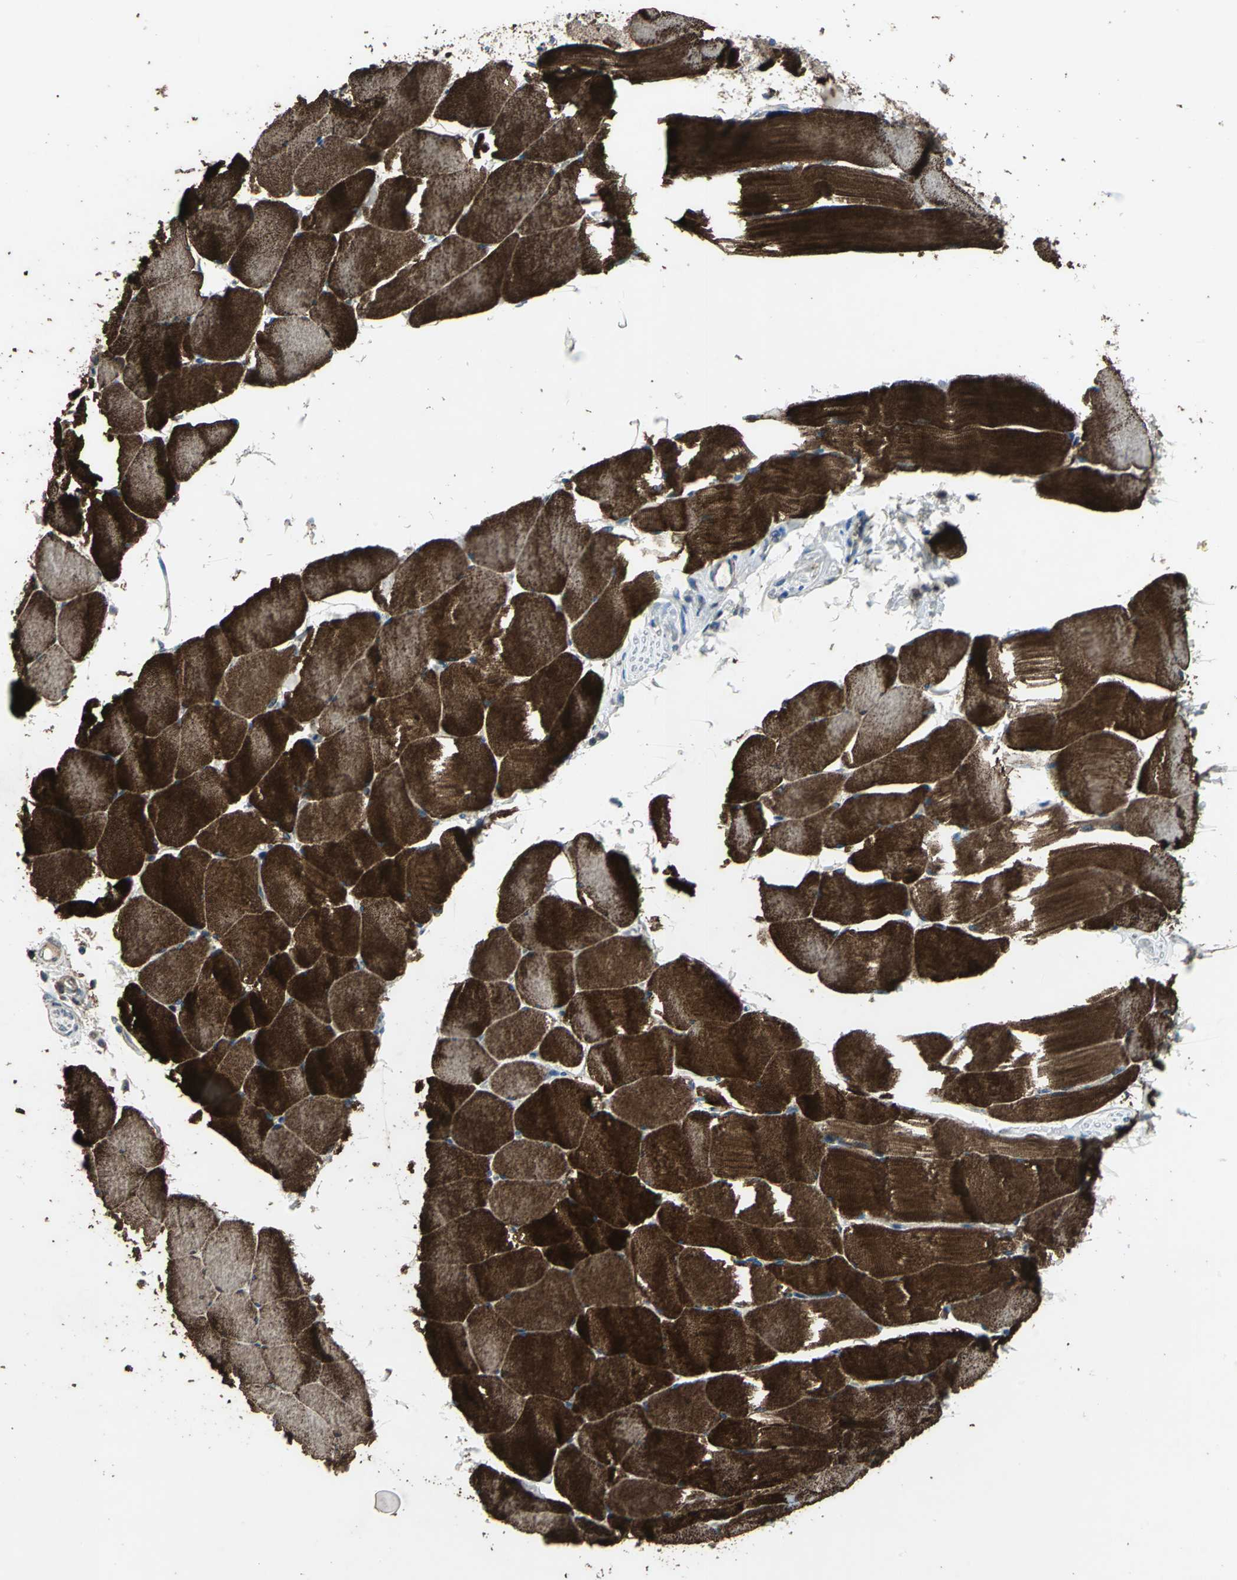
{"staining": {"intensity": "strong", "quantity": ">75%", "location": "cytoplasmic/membranous"}, "tissue": "skeletal muscle", "cell_type": "Myocytes", "image_type": "normal", "snomed": [{"axis": "morphology", "description": "Normal tissue, NOS"}, {"axis": "topography", "description": "Skeletal muscle"}], "caption": "Myocytes reveal high levels of strong cytoplasmic/membranous positivity in about >75% of cells in unremarkable human skeletal muscle.", "gene": "POLRMT", "patient": {"sex": "male", "age": 62}}